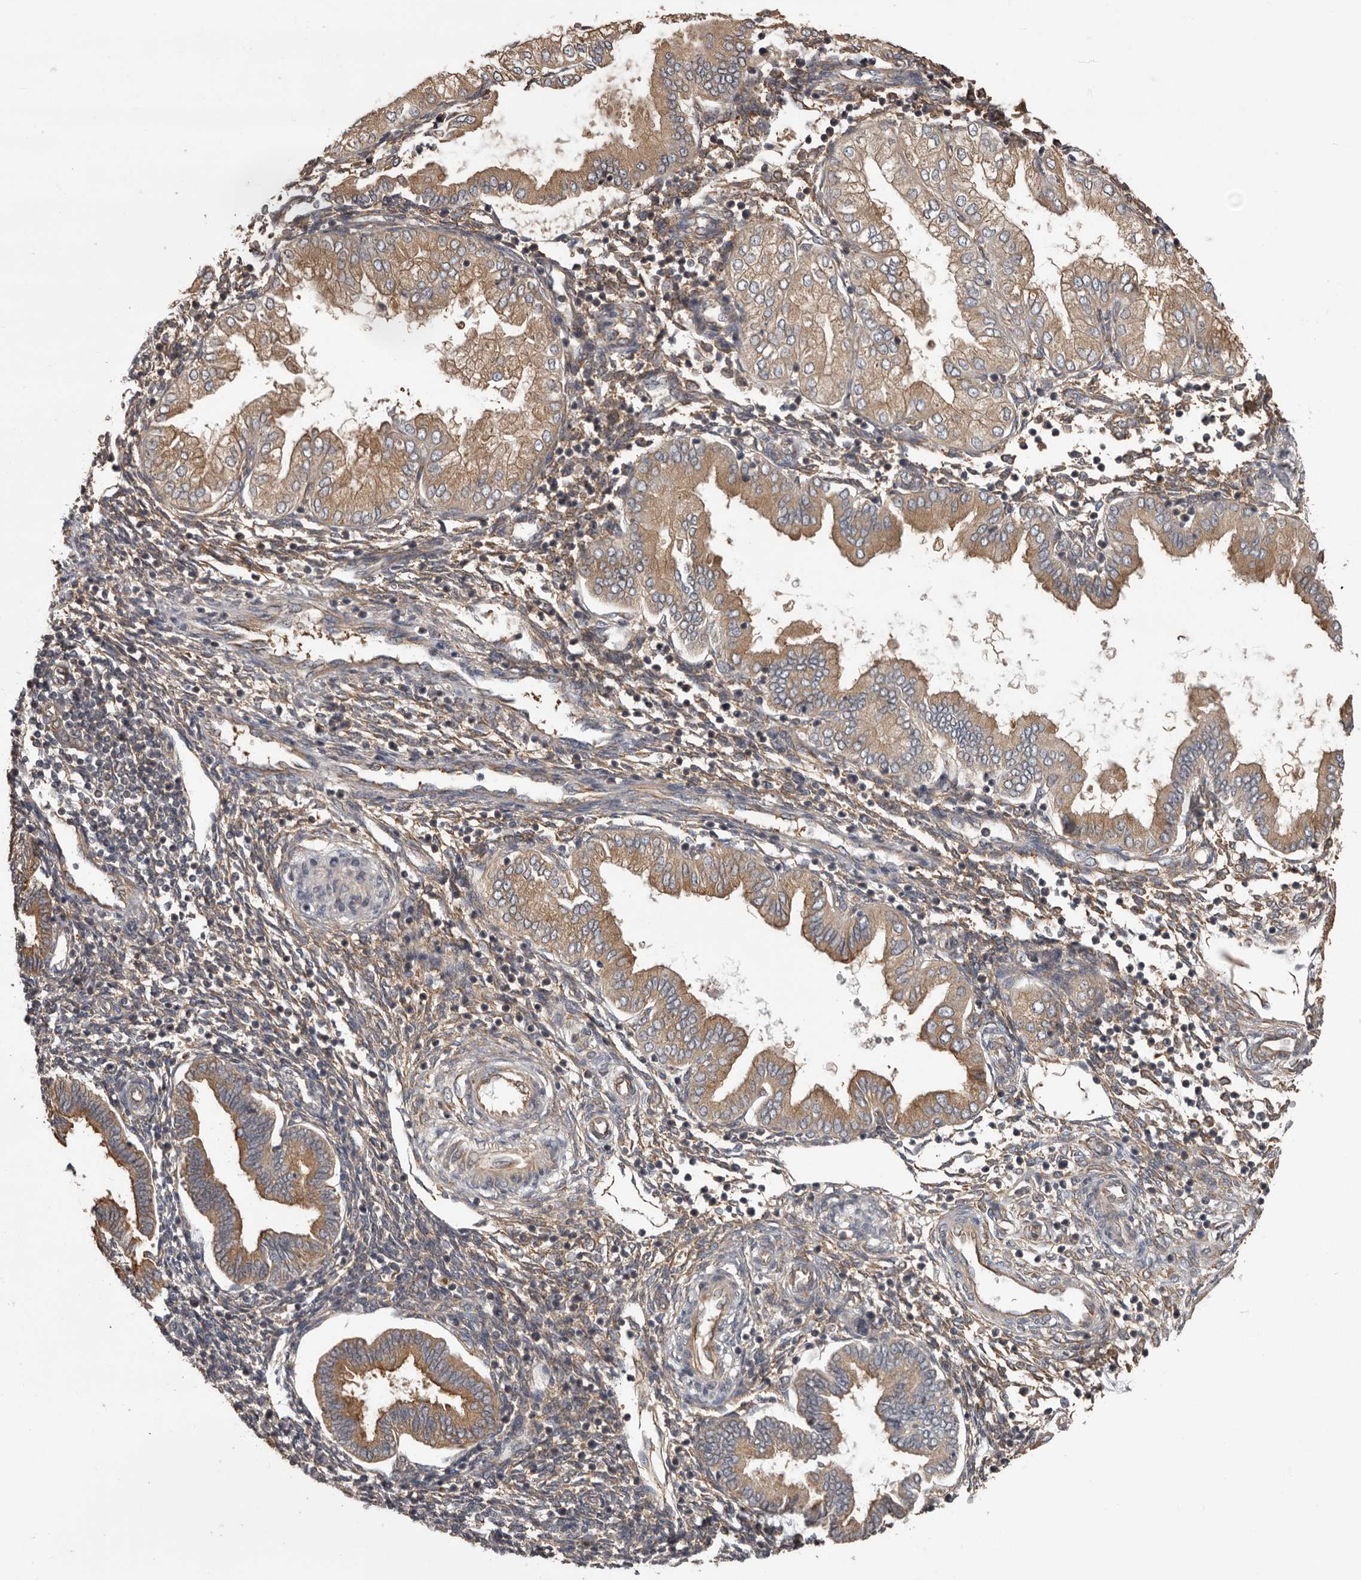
{"staining": {"intensity": "weak", "quantity": "25%-75%", "location": "cytoplasmic/membranous"}, "tissue": "endometrium", "cell_type": "Cells in endometrial stroma", "image_type": "normal", "snomed": [{"axis": "morphology", "description": "Normal tissue, NOS"}, {"axis": "topography", "description": "Endometrium"}], "caption": "This micrograph displays normal endometrium stained with immunohistochemistry to label a protein in brown. The cytoplasmic/membranous of cells in endometrial stroma show weak positivity for the protein. Nuclei are counter-stained blue.", "gene": "DARS1", "patient": {"sex": "female", "age": 53}}